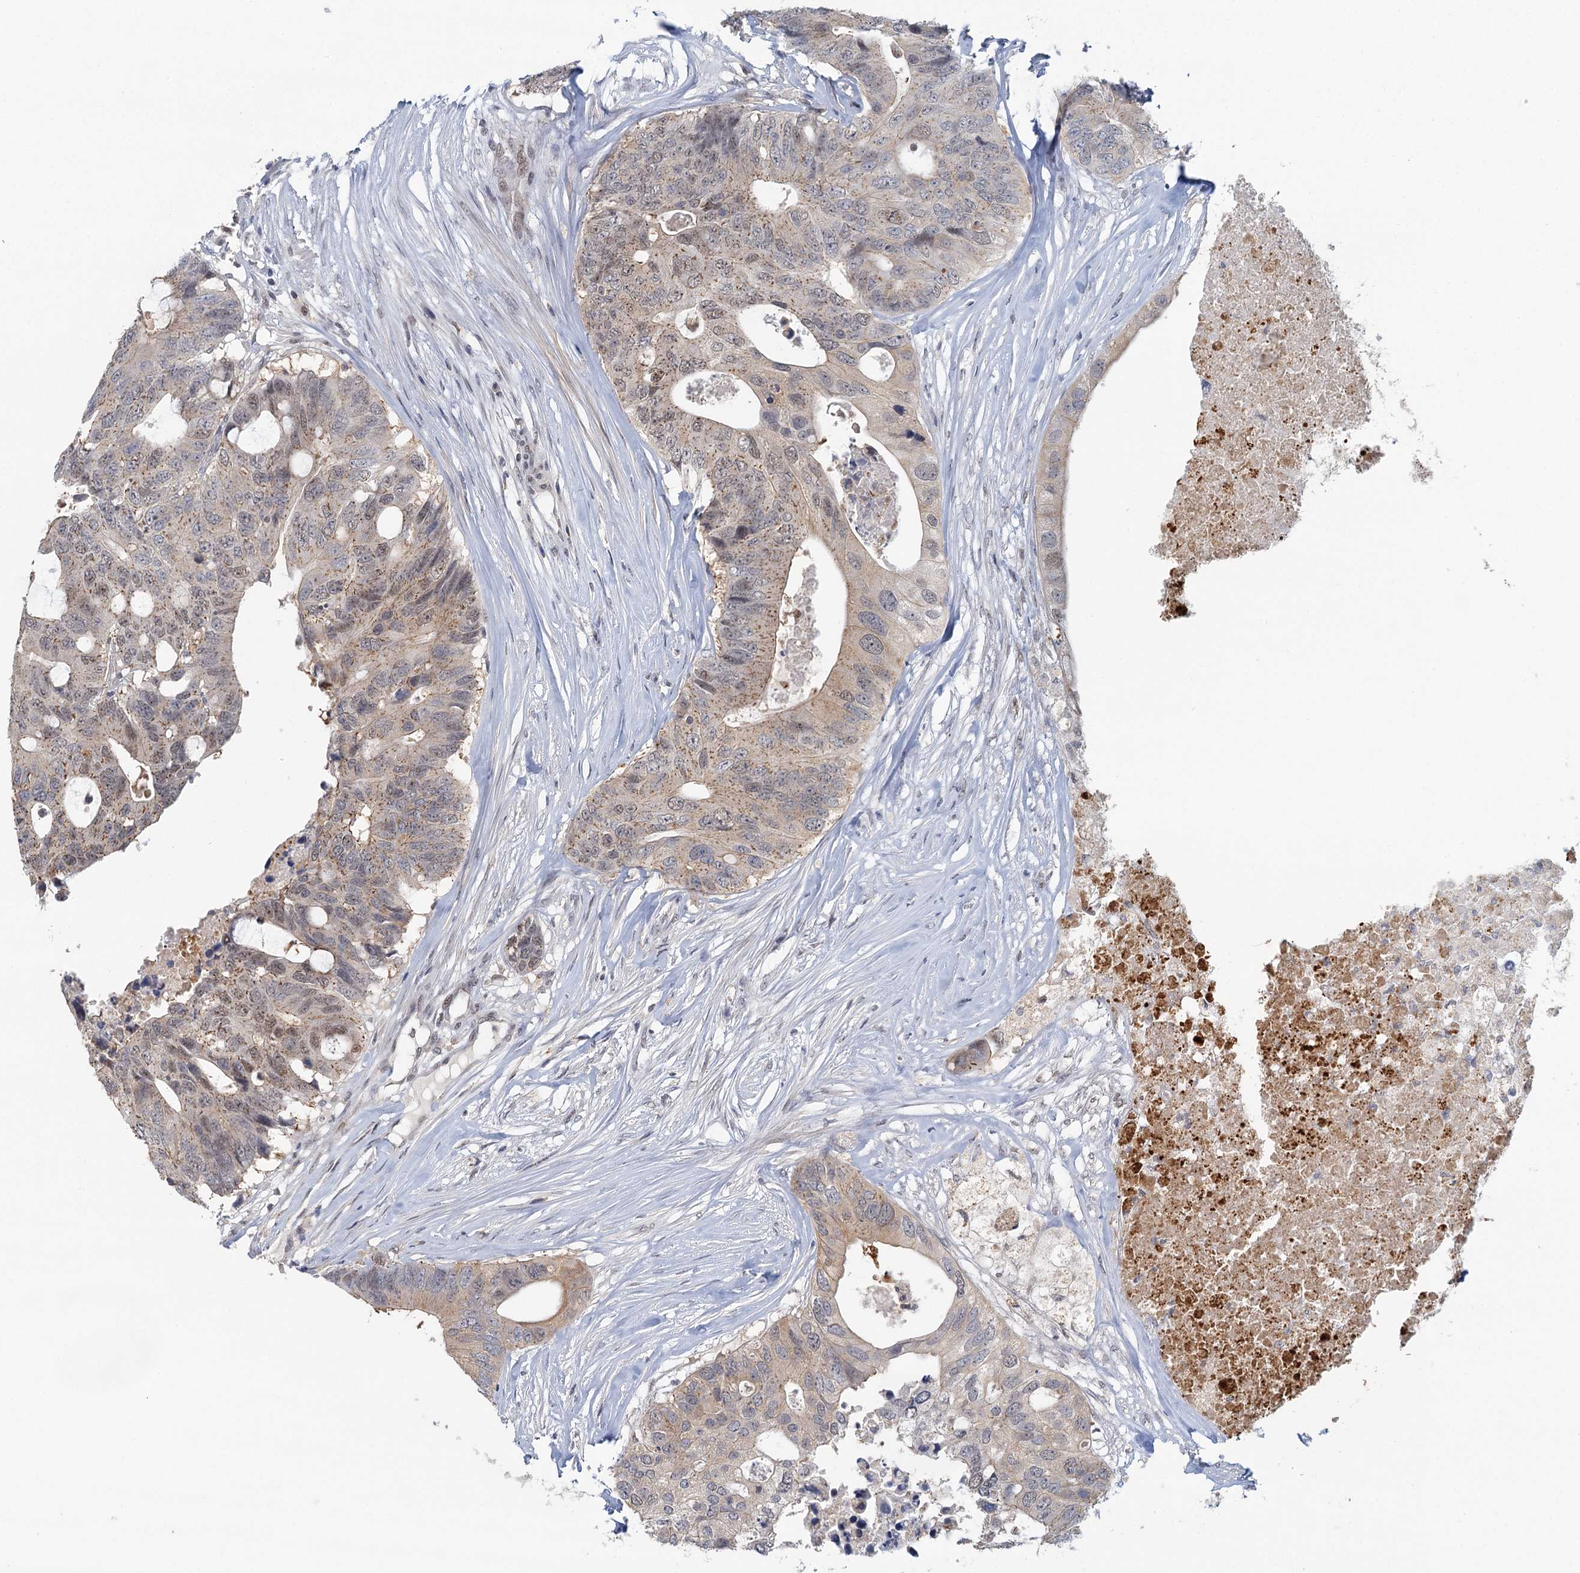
{"staining": {"intensity": "weak", "quantity": "25%-75%", "location": "cytoplasmic/membranous"}, "tissue": "colorectal cancer", "cell_type": "Tumor cells", "image_type": "cancer", "snomed": [{"axis": "morphology", "description": "Adenocarcinoma, NOS"}, {"axis": "topography", "description": "Colon"}], "caption": "Immunohistochemical staining of colorectal cancer shows low levels of weak cytoplasmic/membranous protein expression in approximately 25%-75% of tumor cells.", "gene": "GPATCH11", "patient": {"sex": "male", "age": 71}}